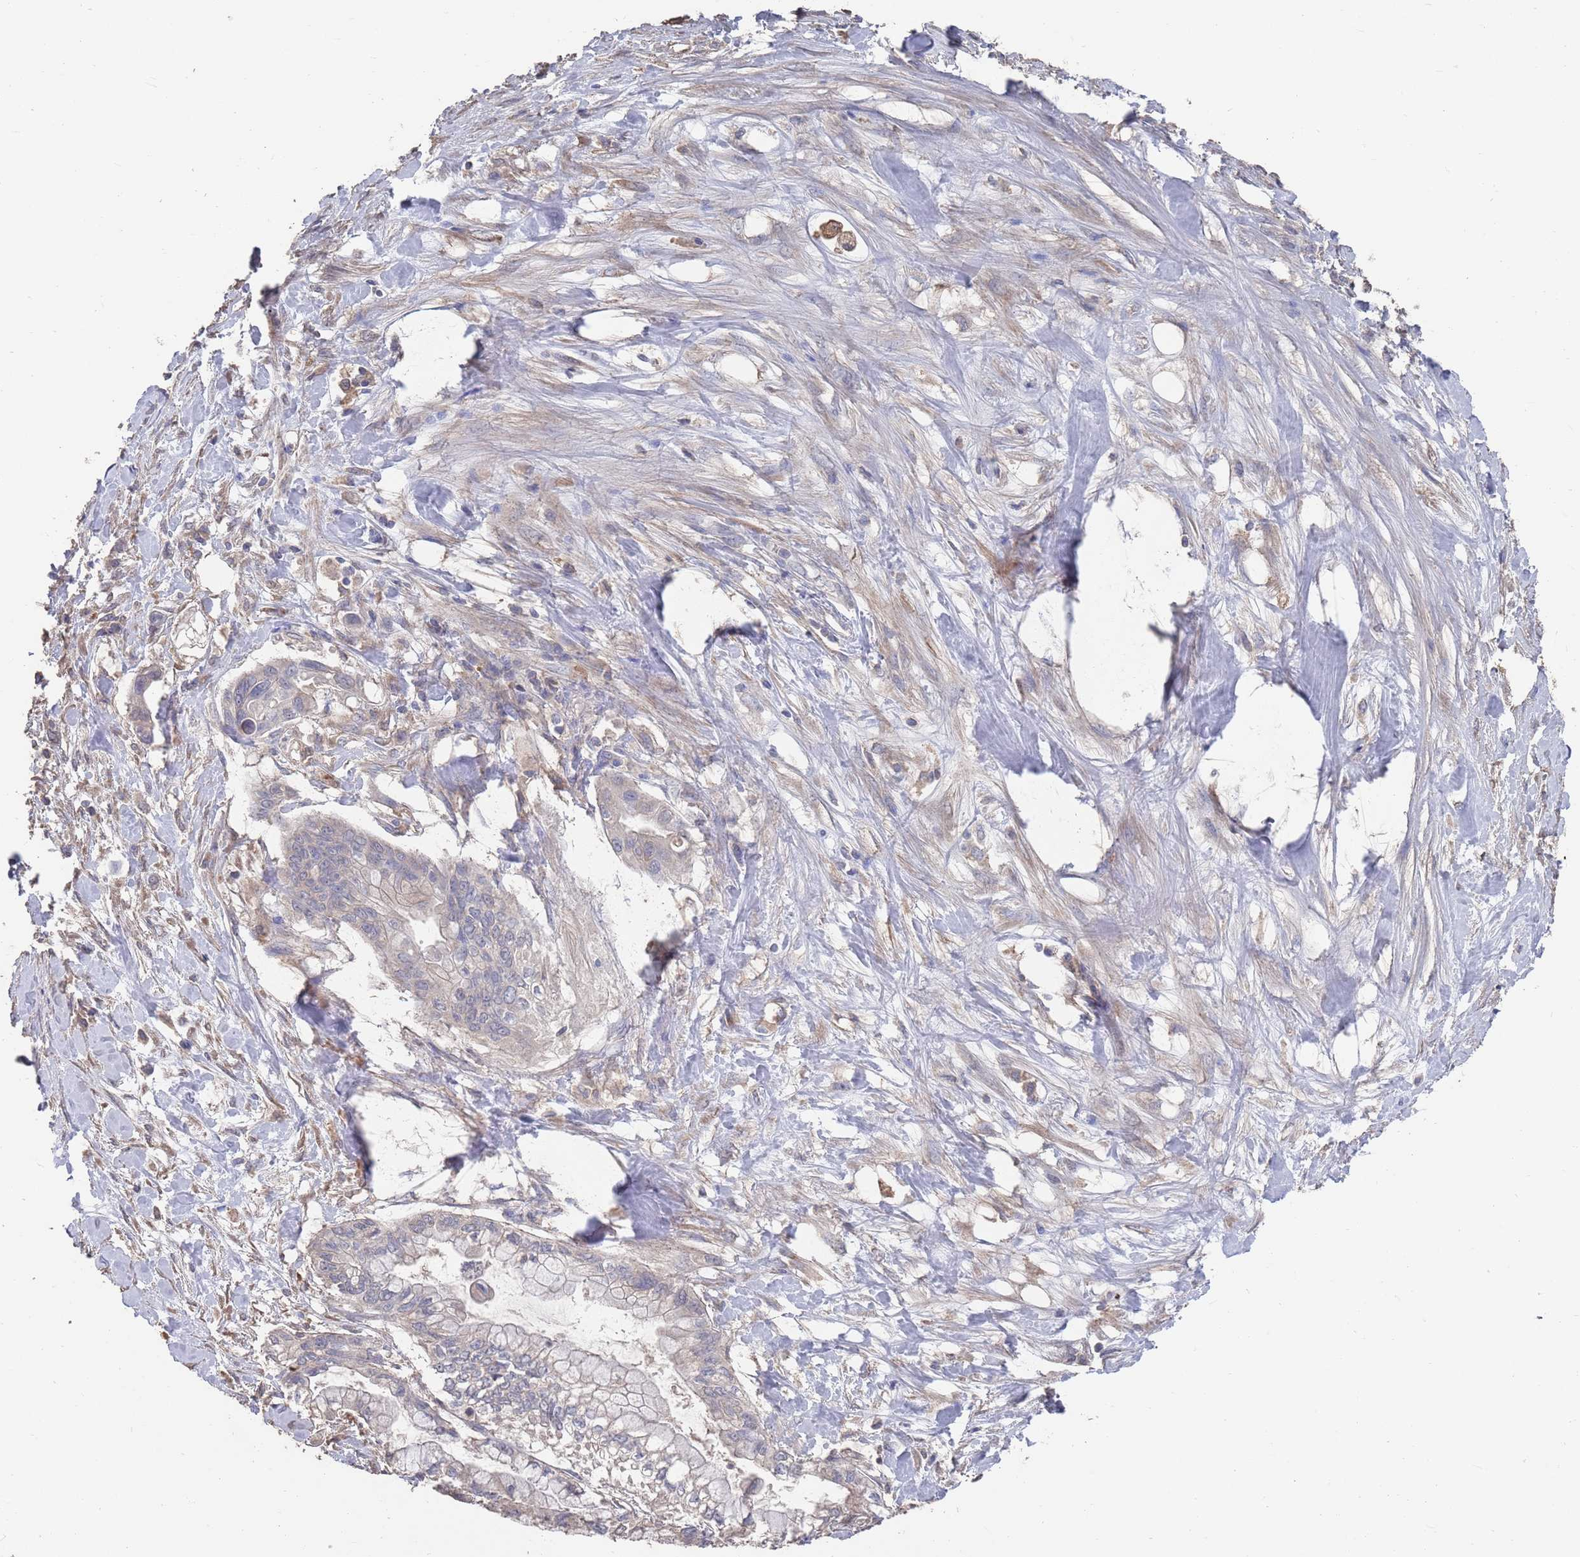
{"staining": {"intensity": "negative", "quantity": "none", "location": "none"}, "tissue": "pancreatic cancer", "cell_type": "Tumor cells", "image_type": "cancer", "snomed": [{"axis": "morphology", "description": "Adenocarcinoma, NOS"}, {"axis": "topography", "description": "Pancreas"}], "caption": "Immunohistochemistry micrograph of adenocarcinoma (pancreatic) stained for a protein (brown), which displays no positivity in tumor cells.", "gene": "BTBD18", "patient": {"sex": "male", "age": 48}}